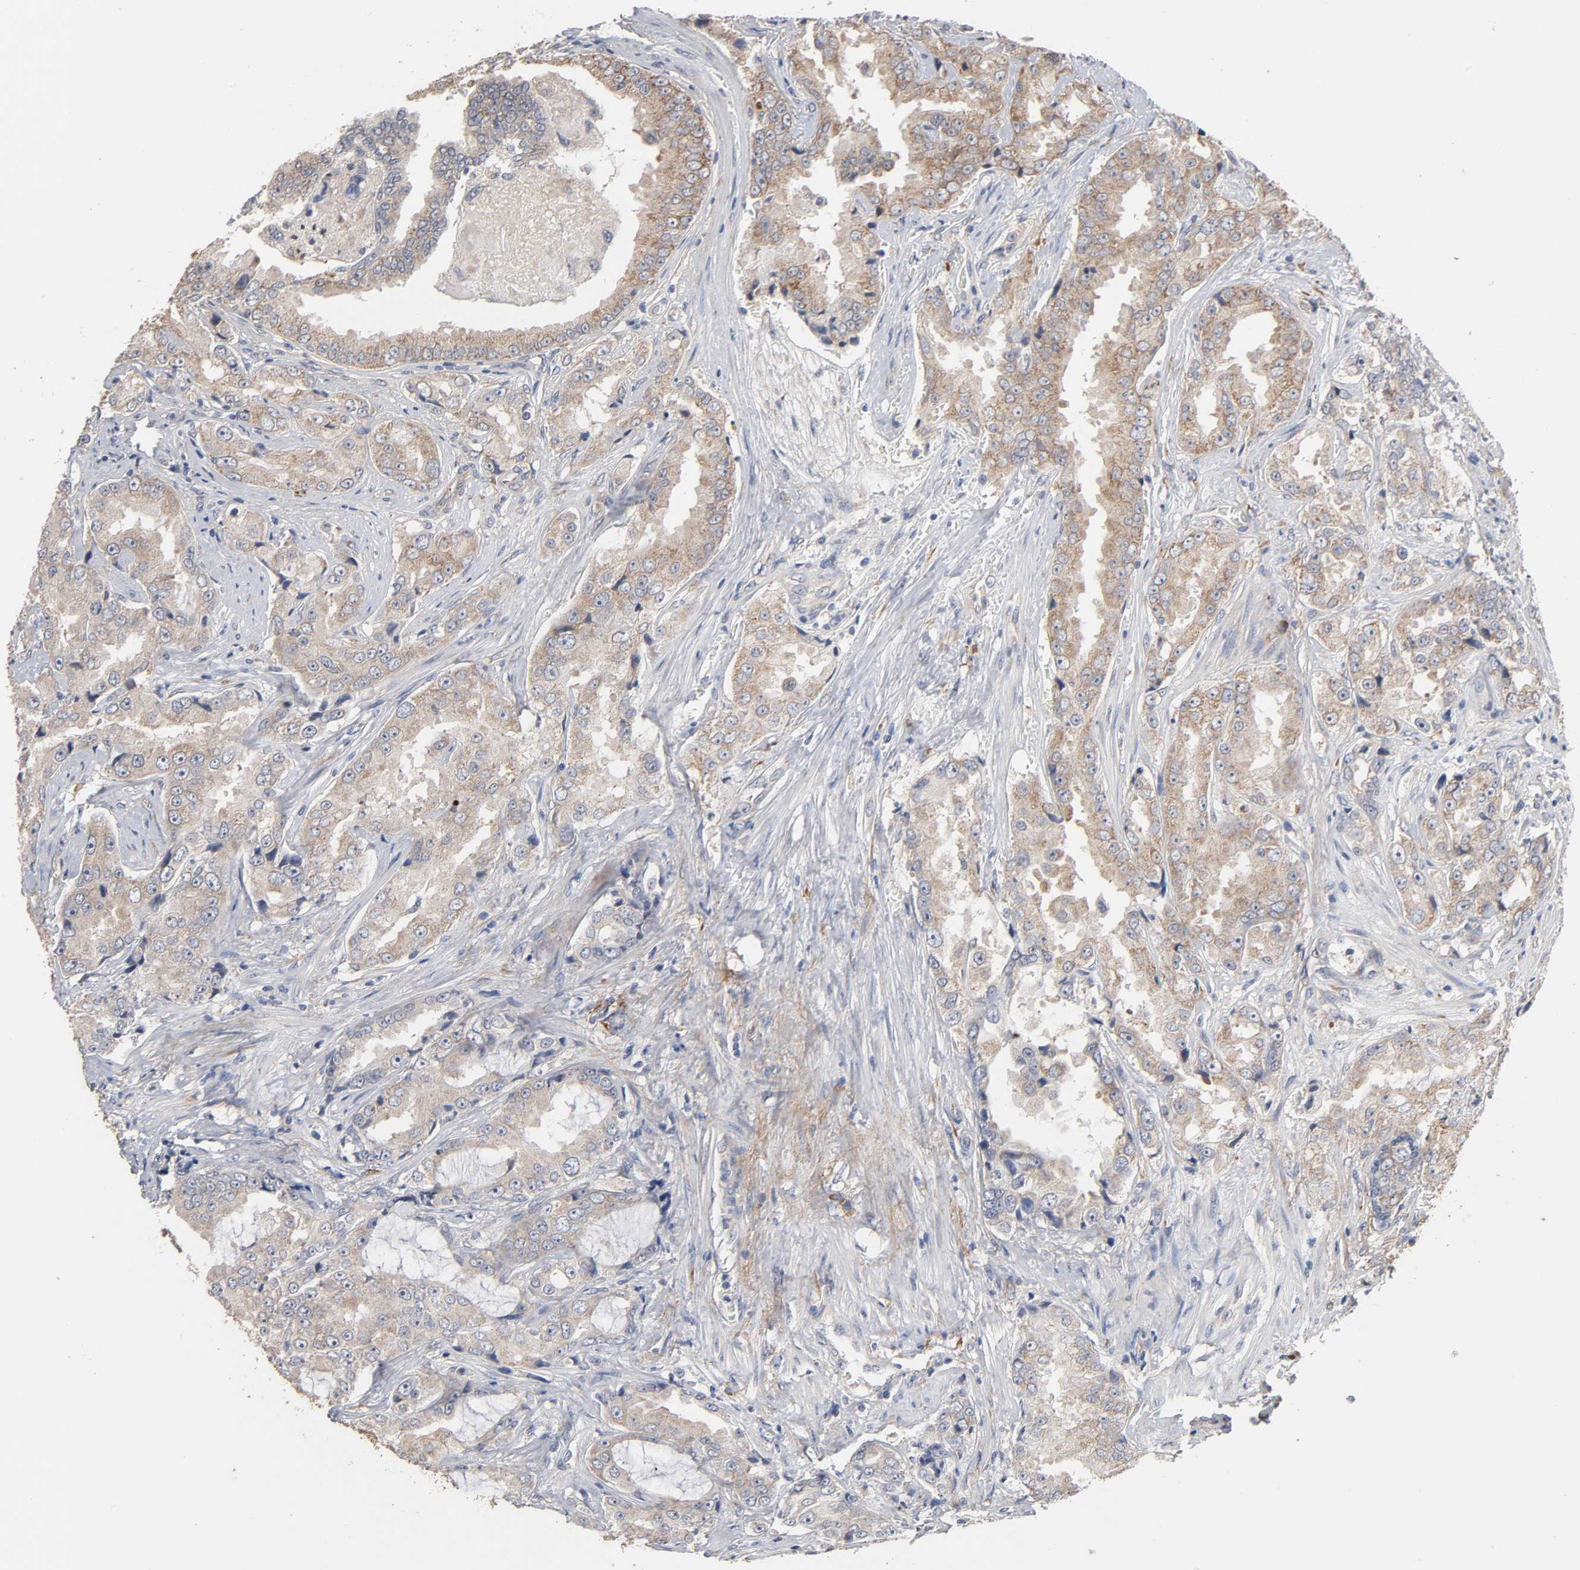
{"staining": {"intensity": "weak", "quantity": ">75%", "location": "cytoplasmic/membranous"}, "tissue": "prostate cancer", "cell_type": "Tumor cells", "image_type": "cancer", "snomed": [{"axis": "morphology", "description": "Adenocarcinoma, High grade"}, {"axis": "topography", "description": "Prostate"}], "caption": "Immunohistochemical staining of human prostate high-grade adenocarcinoma demonstrates low levels of weak cytoplasmic/membranous protein expression in approximately >75% of tumor cells. The staining is performed using DAB brown chromogen to label protein expression. The nuclei are counter-stained blue using hematoxylin.", "gene": "HDLBP", "patient": {"sex": "male", "age": 73}}